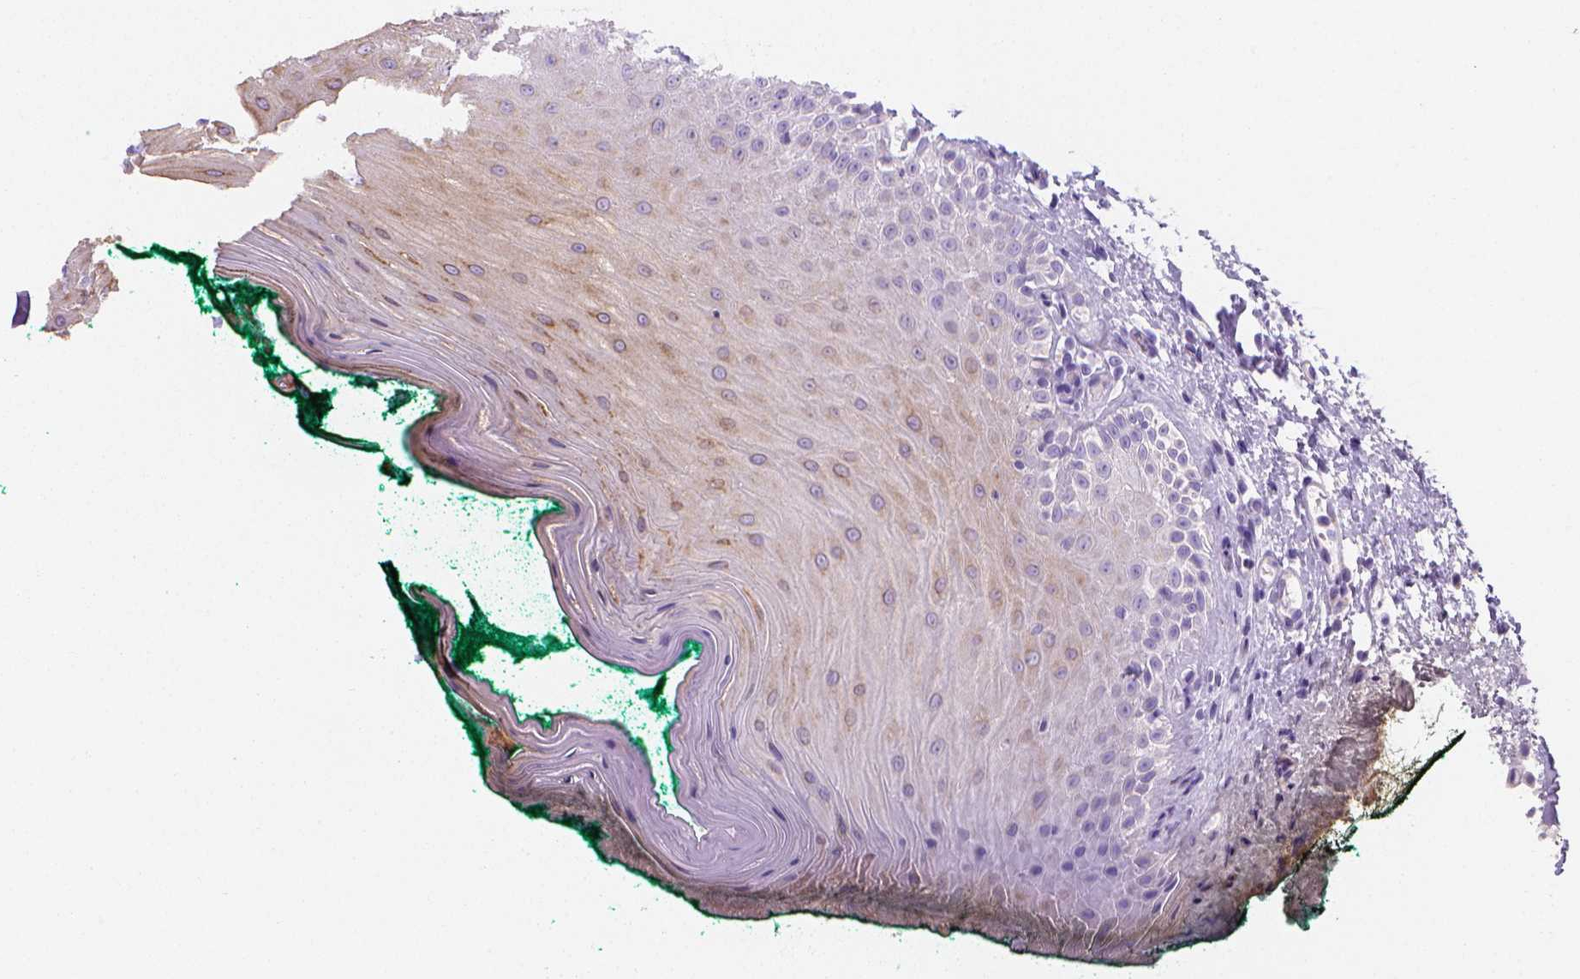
{"staining": {"intensity": "moderate", "quantity": "25%-75%", "location": "cytoplasmic/membranous"}, "tissue": "oral mucosa", "cell_type": "Squamous epithelial cells", "image_type": "normal", "snomed": [{"axis": "morphology", "description": "Normal tissue, NOS"}, {"axis": "topography", "description": "Oral tissue"}], "caption": "Brown immunohistochemical staining in normal oral mucosa displays moderate cytoplasmic/membranous staining in approximately 25%-75% of squamous epithelial cells.", "gene": "CES2", "patient": {"sex": "female", "age": 83}}